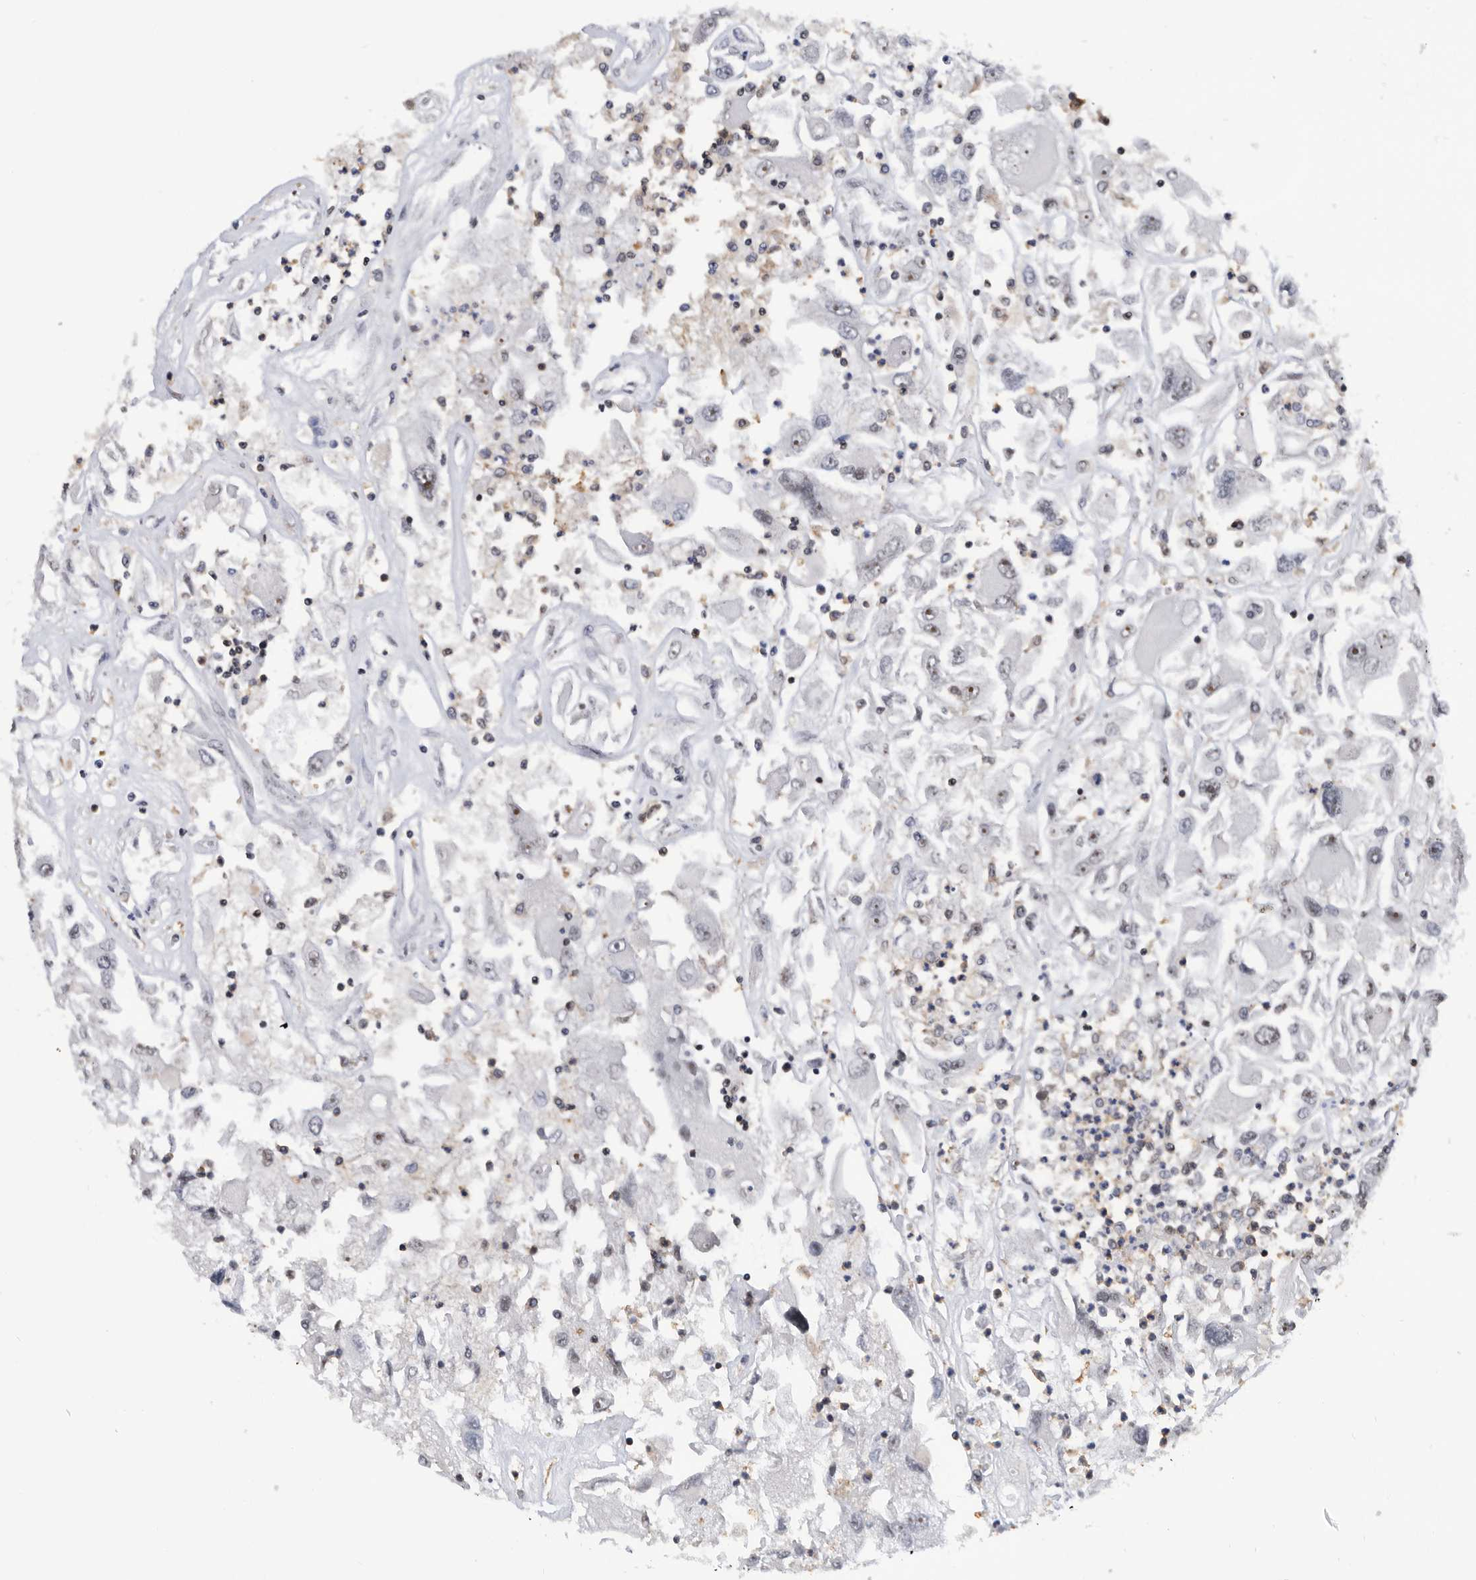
{"staining": {"intensity": "negative", "quantity": "none", "location": "none"}, "tissue": "renal cancer", "cell_type": "Tumor cells", "image_type": "cancer", "snomed": [{"axis": "morphology", "description": "Adenocarcinoma, NOS"}, {"axis": "topography", "description": "Kidney"}], "caption": "Photomicrograph shows no significant protein positivity in tumor cells of renal adenocarcinoma. (IHC, brightfield microscopy, high magnification).", "gene": "ZNF260", "patient": {"sex": "female", "age": 52}}